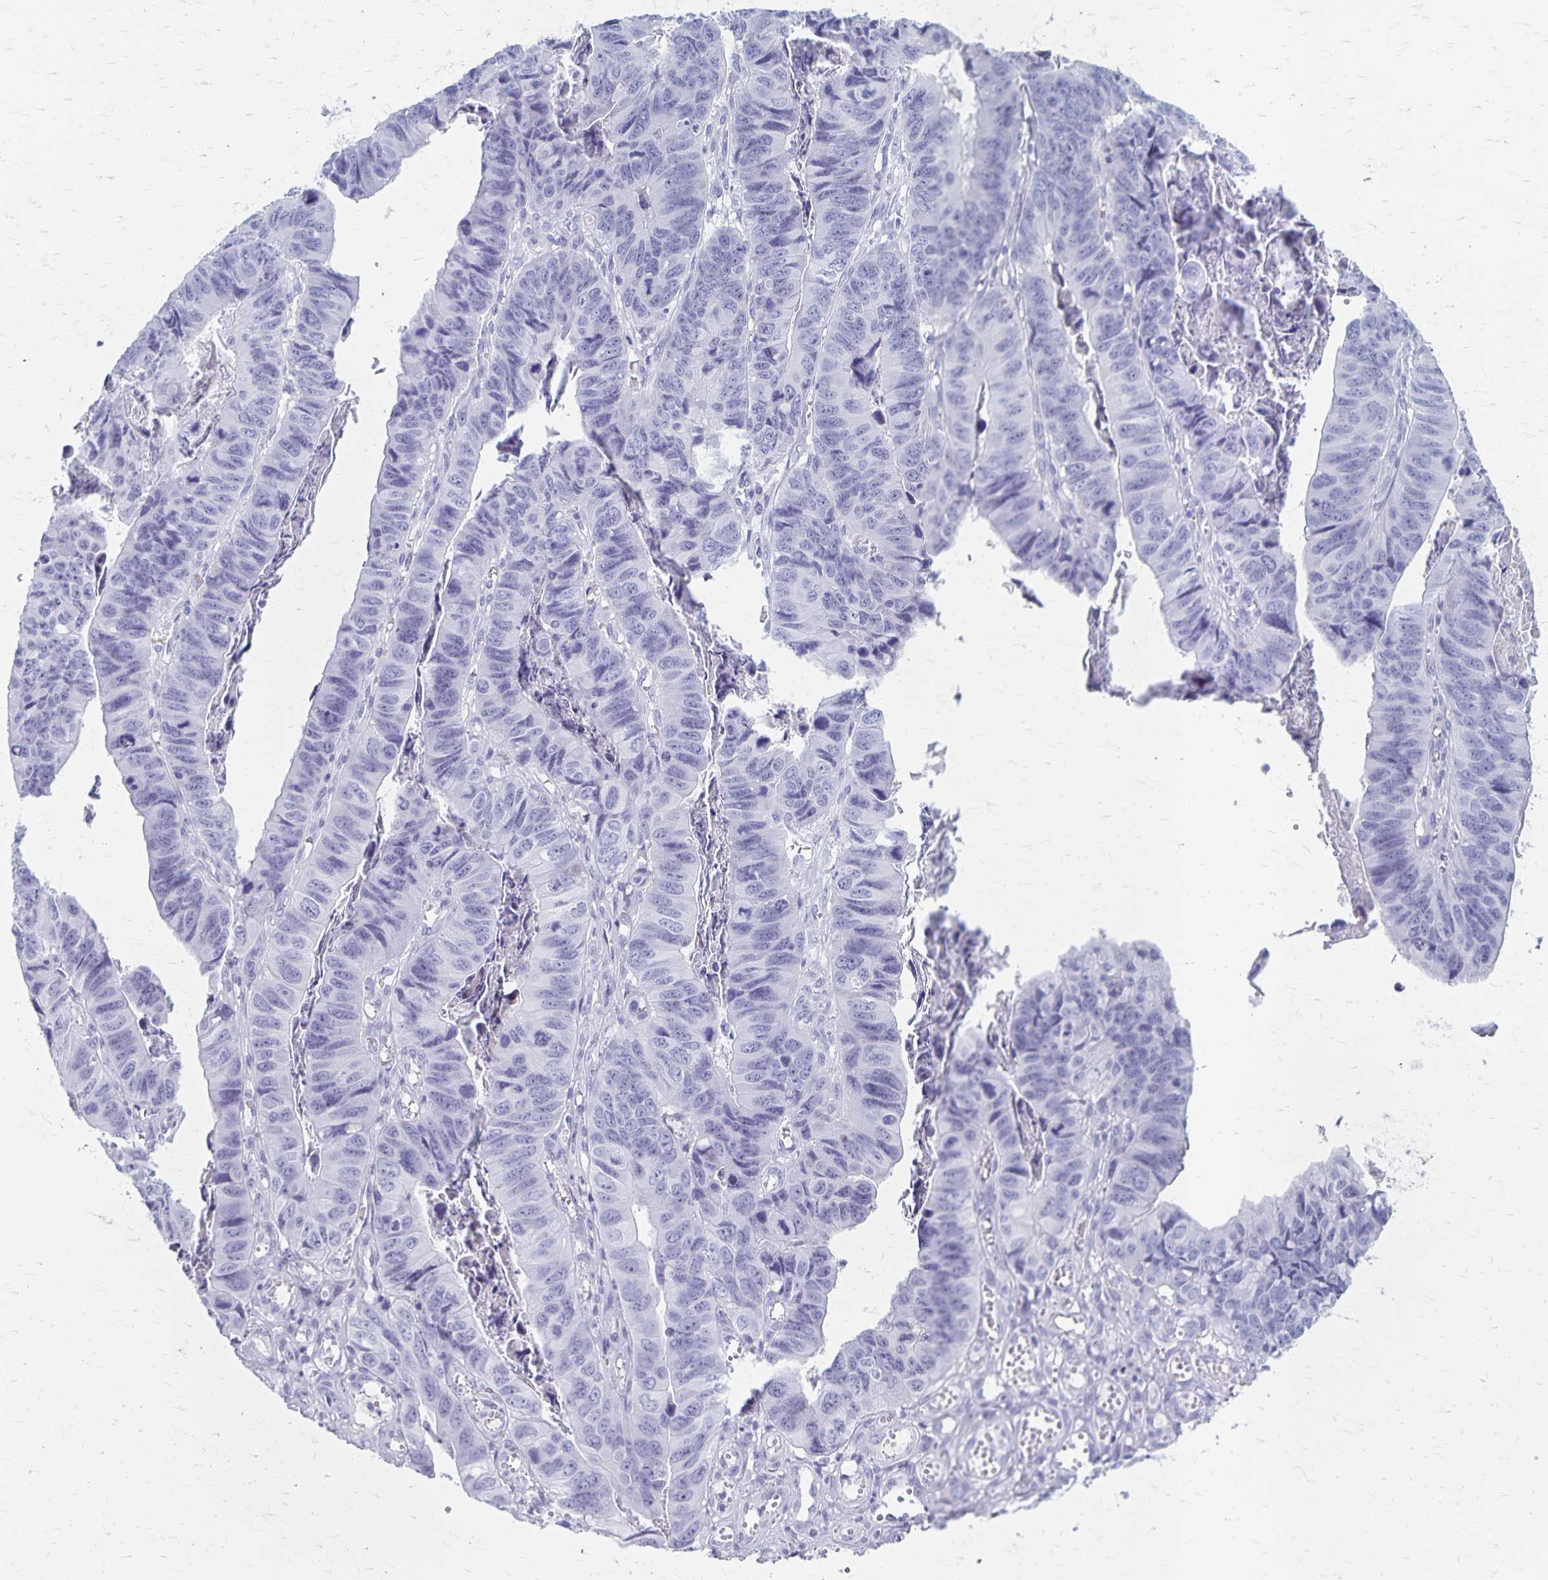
{"staining": {"intensity": "negative", "quantity": "none", "location": "none"}, "tissue": "stomach cancer", "cell_type": "Tumor cells", "image_type": "cancer", "snomed": [{"axis": "morphology", "description": "Adenocarcinoma, NOS"}, {"axis": "topography", "description": "Stomach, lower"}], "caption": "Tumor cells are negative for brown protein staining in stomach cancer (adenocarcinoma).", "gene": "GPBAR1", "patient": {"sex": "male", "age": 77}}